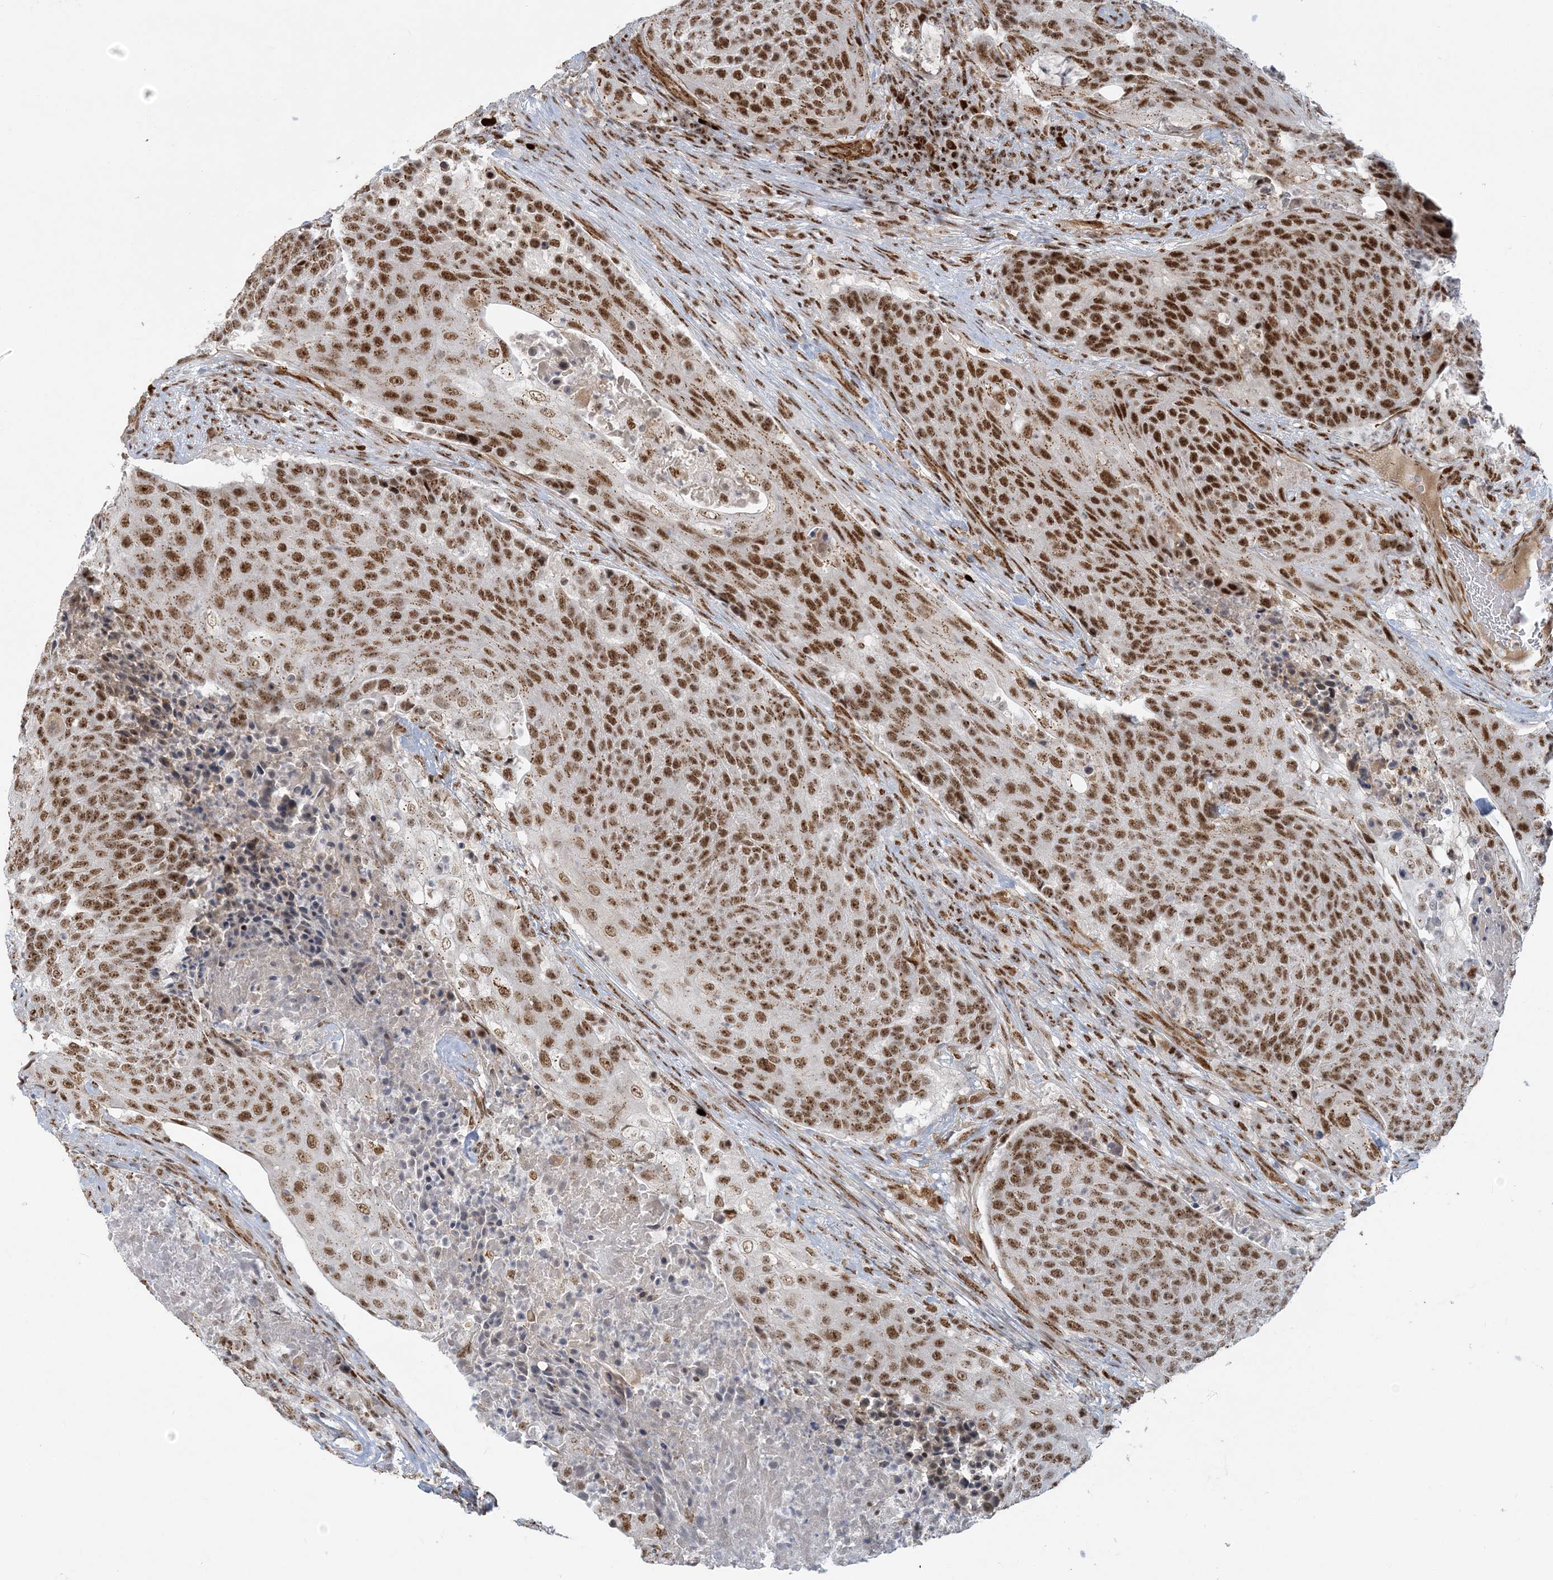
{"staining": {"intensity": "moderate", "quantity": ">75%", "location": "cytoplasmic/membranous,nuclear"}, "tissue": "urothelial cancer", "cell_type": "Tumor cells", "image_type": "cancer", "snomed": [{"axis": "morphology", "description": "Urothelial carcinoma, High grade"}, {"axis": "topography", "description": "Urinary bladder"}], "caption": "DAB immunohistochemical staining of human urothelial cancer displays moderate cytoplasmic/membranous and nuclear protein expression in about >75% of tumor cells.", "gene": "PLRG1", "patient": {"sex": "female", "age": 63}}